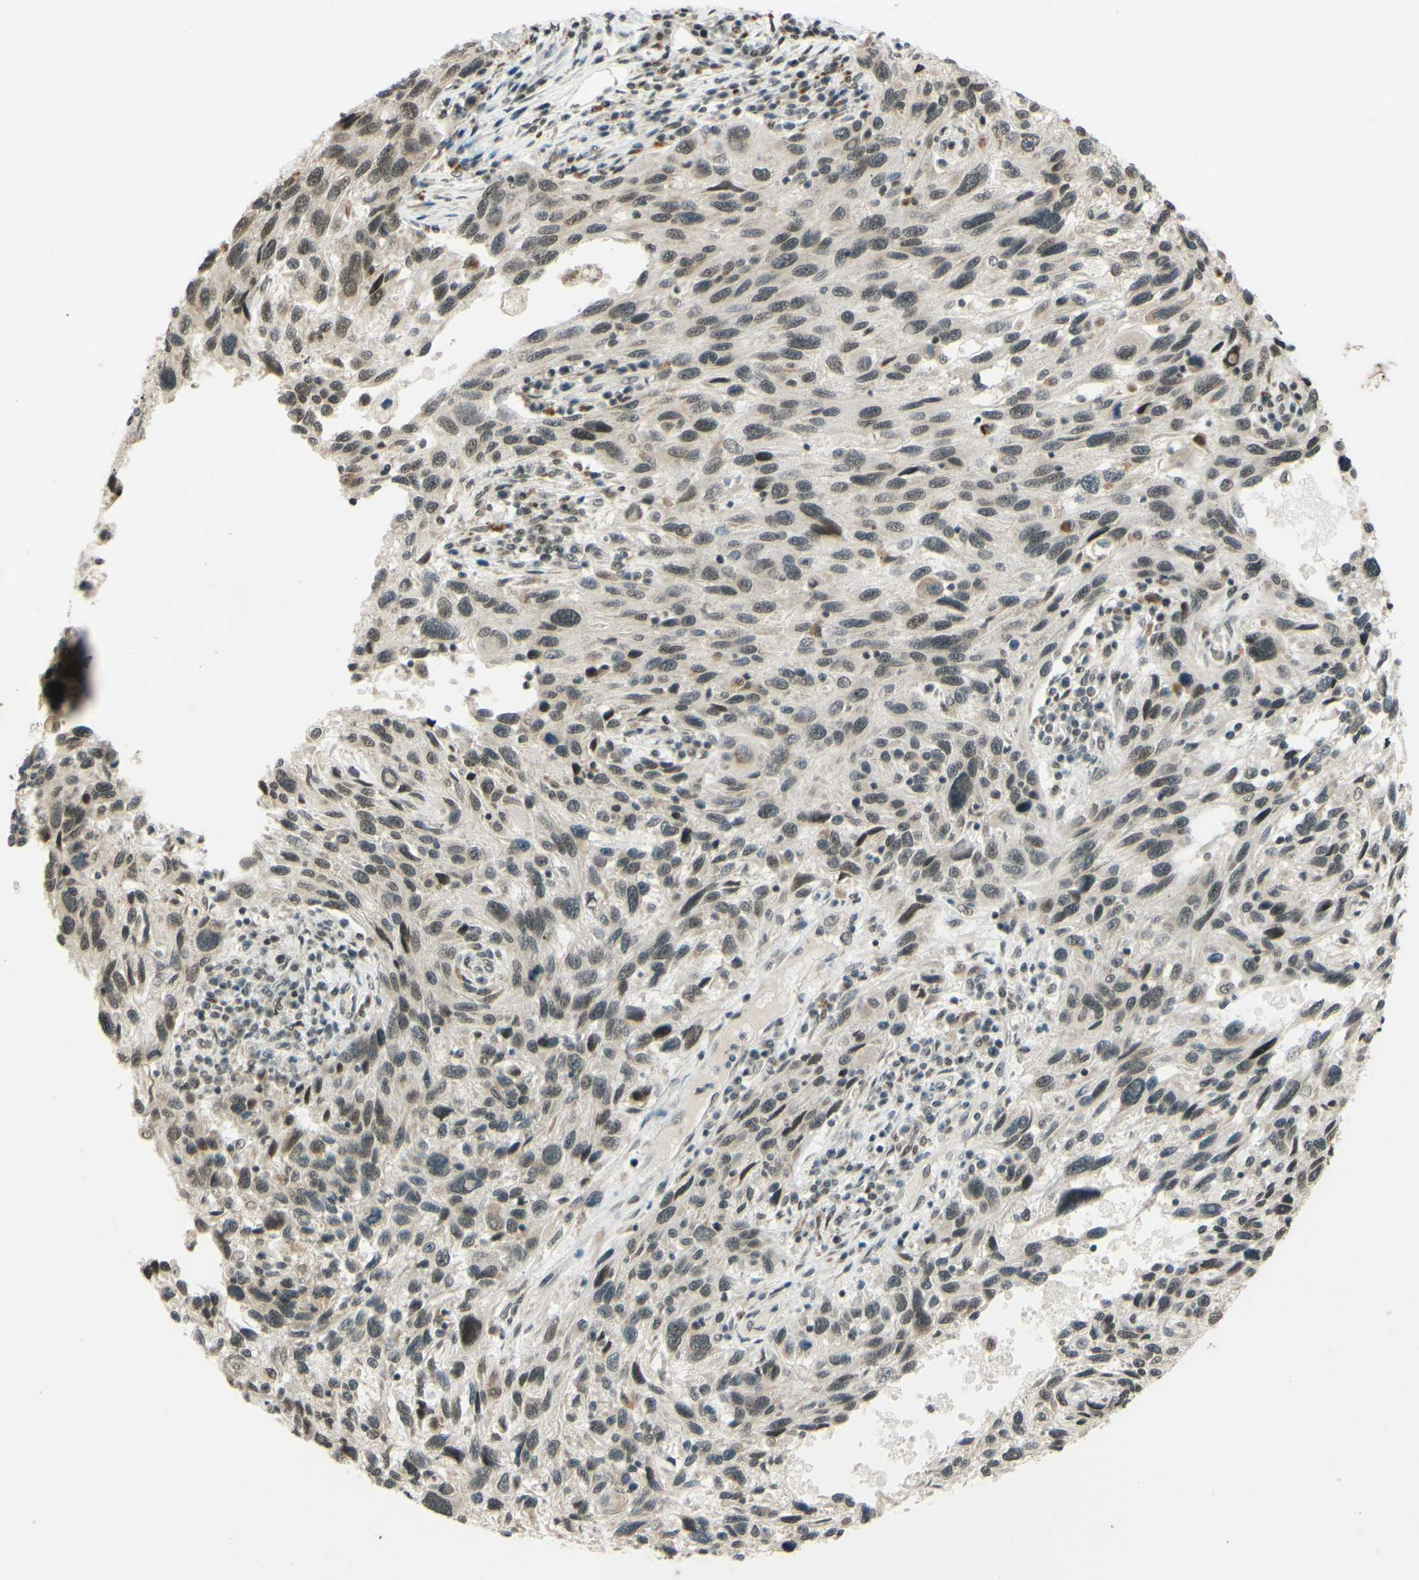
{"staining": {"intensity": "weak", "quantity": ">75%", "location": "nuclear"}, "tissue": "melanoma", "cell_type": "Tumor cells", "image_type": "cancer", "snomed": [{"axis": "morphology", "description": "Malignant melanoma, NOS"}, {"axis": "topography", "description": "Skin"}], "caption": "Malignant melanoma tissue reveals weak nuclear staining in about >75% of tumor cells", "gene": "SMARCB1", "patient": {"sex": "male", "age": 53}}